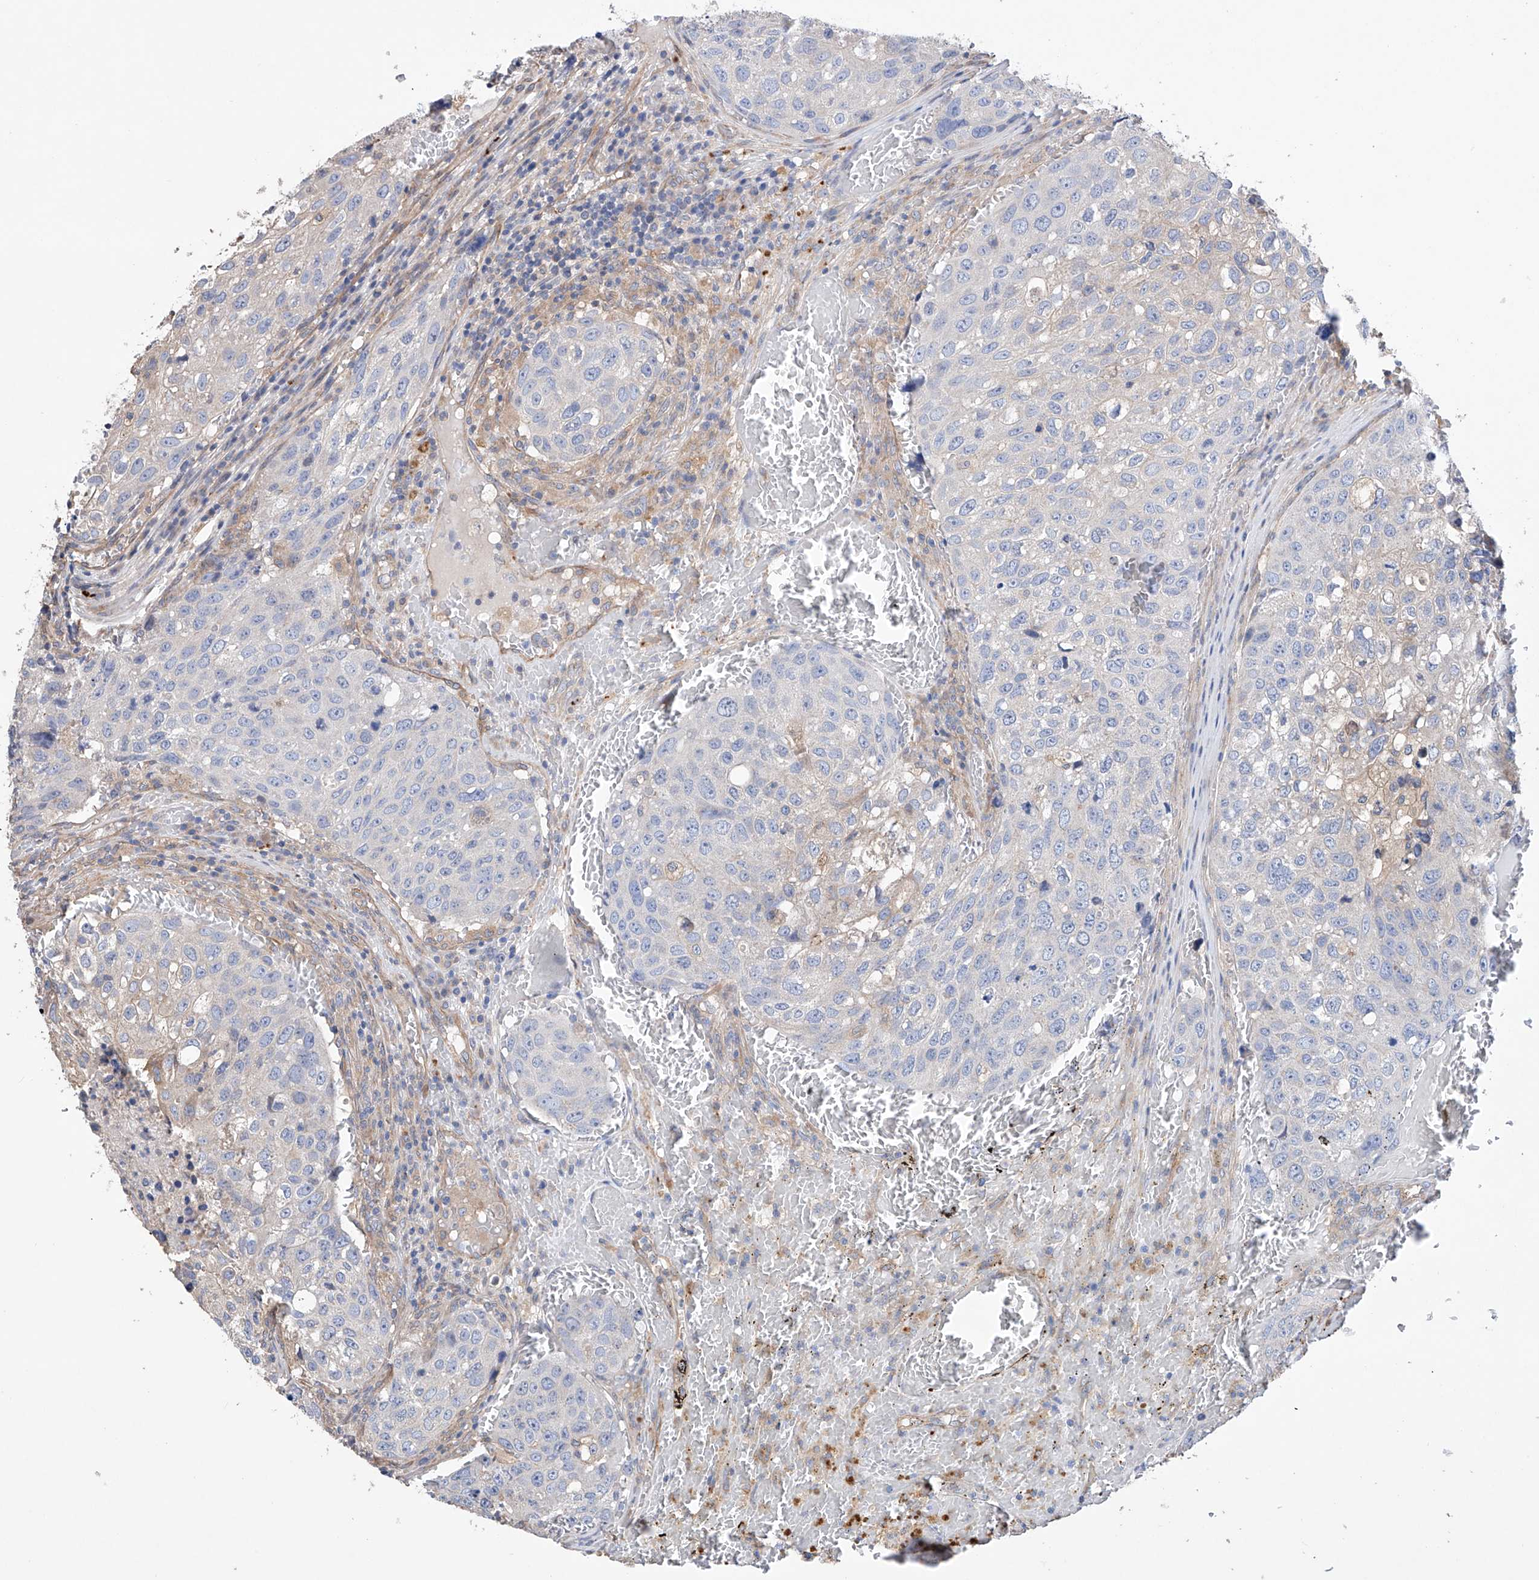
{"staining": {"intensity": "negative", "quantity": "none", "location": "none"}, "tissue": "urothelial cancer", "cell_type": "Tumor cells", "image_type": "cancer", "snomed": [{"axis": "morphology", "description": "Urothelial carcinoma, High grade"}, {"axis": "topography", "description": "Lymph node"}, {"axis": "topography", "description": "Urinary bladder"}], "caption": "A histopathology image of high-grade urothelial carcinoma stained for a protein exhibits no brown staining in tumor cells. (DAB immunohistochemistry, high magnification).", "gene": "AFG1L", "patient": {"sex": "male", "age": 51}}